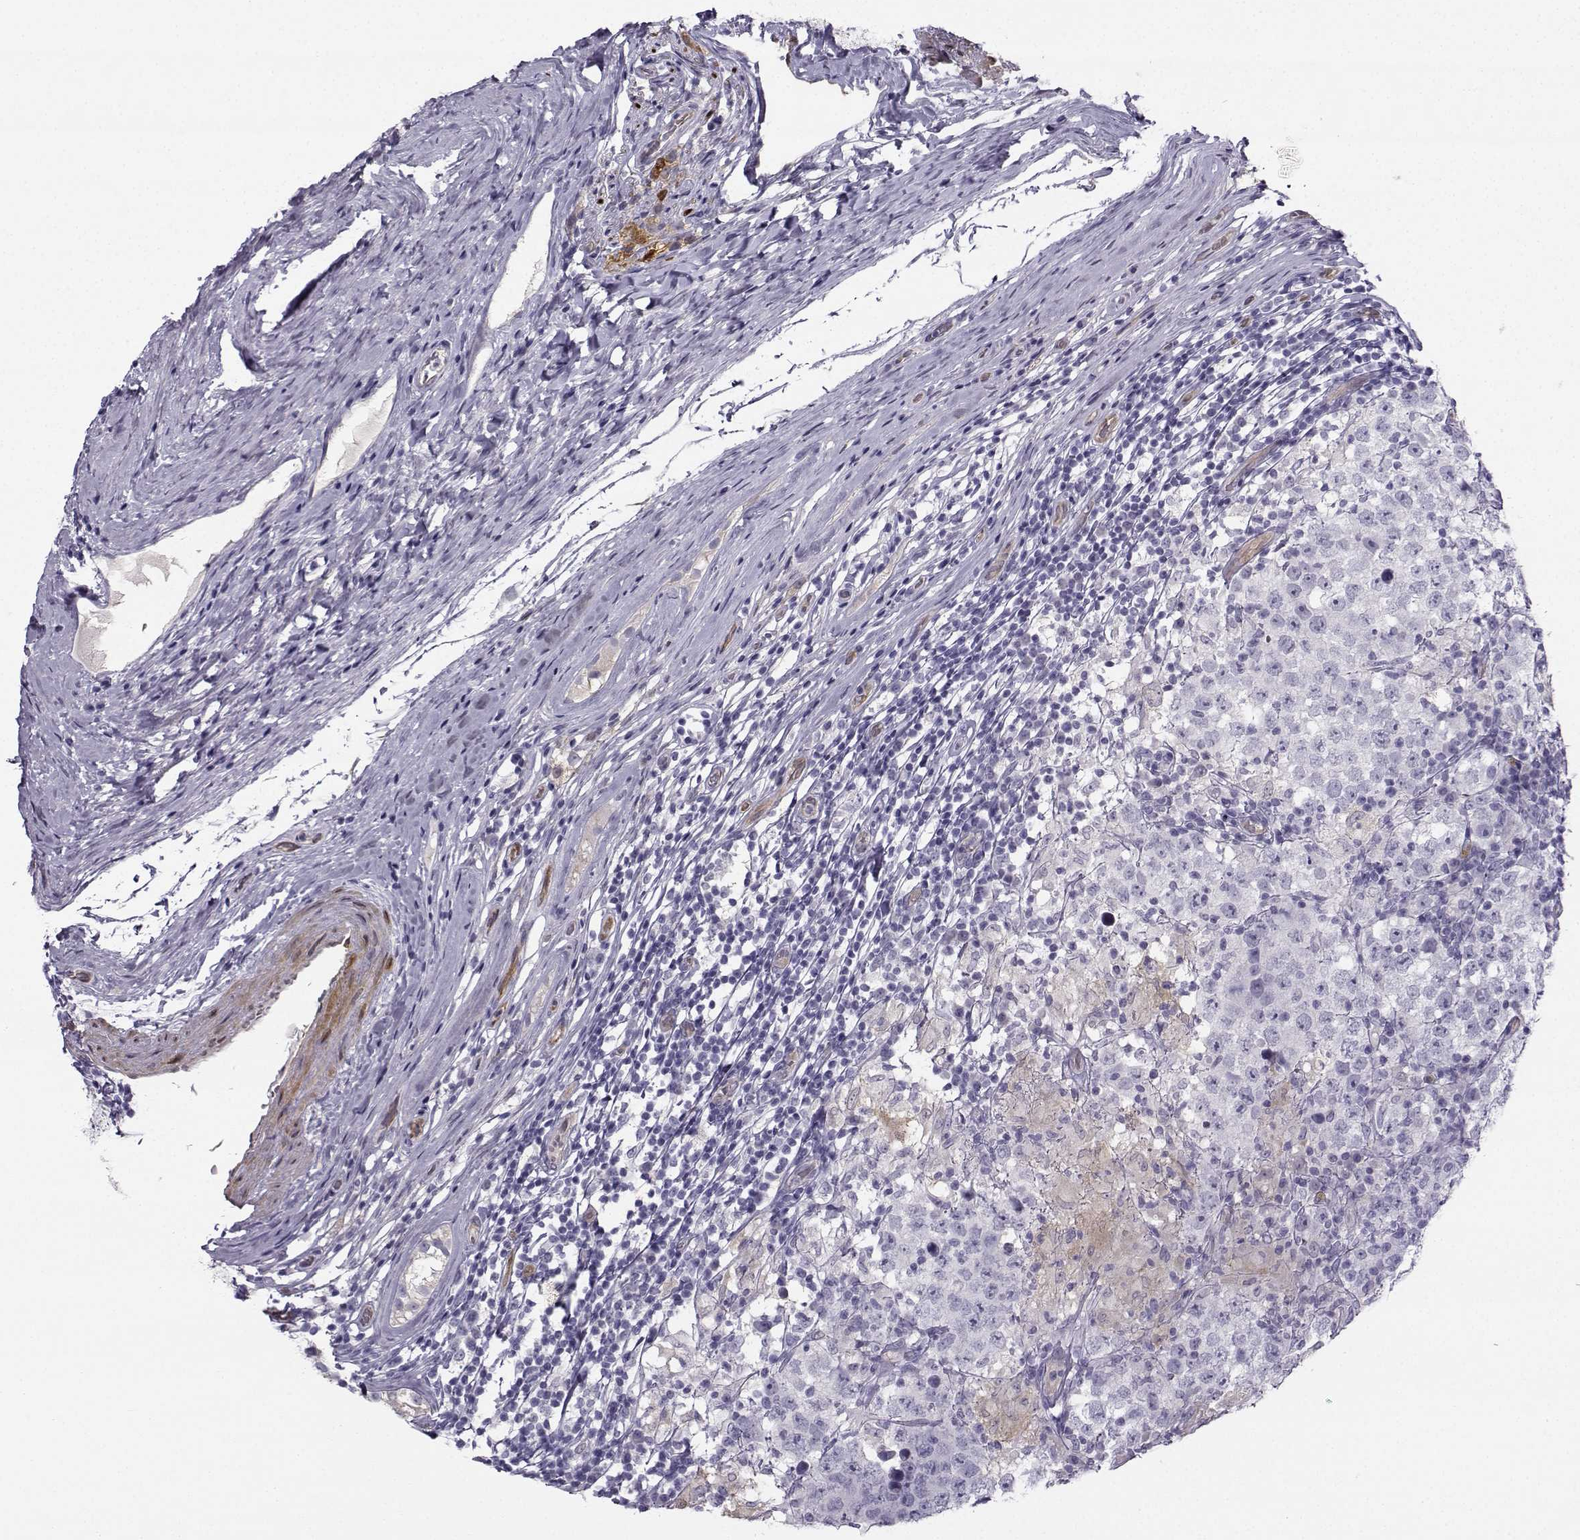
{"staining": {"intensity": "negative", "quantity": "none", "location": "none"}, "tissue": "testis cancer", "cell_type": "Tumor cells", "image_type": "cancer", "snomed": [{"axis": "morphology", "description": "Seminoma, NOS"}, {"axis": "morphology", "description": "Carcinoma, Embryonal, NOS"}, {"axis": "topography", "description": "Testis"}], "caption": "Micrograph shows no protein expression in tumor cells of testis embryonal carcinoma tissue.", "gene": "NQO1", "patient": {"sex": "male", "age": 41}}